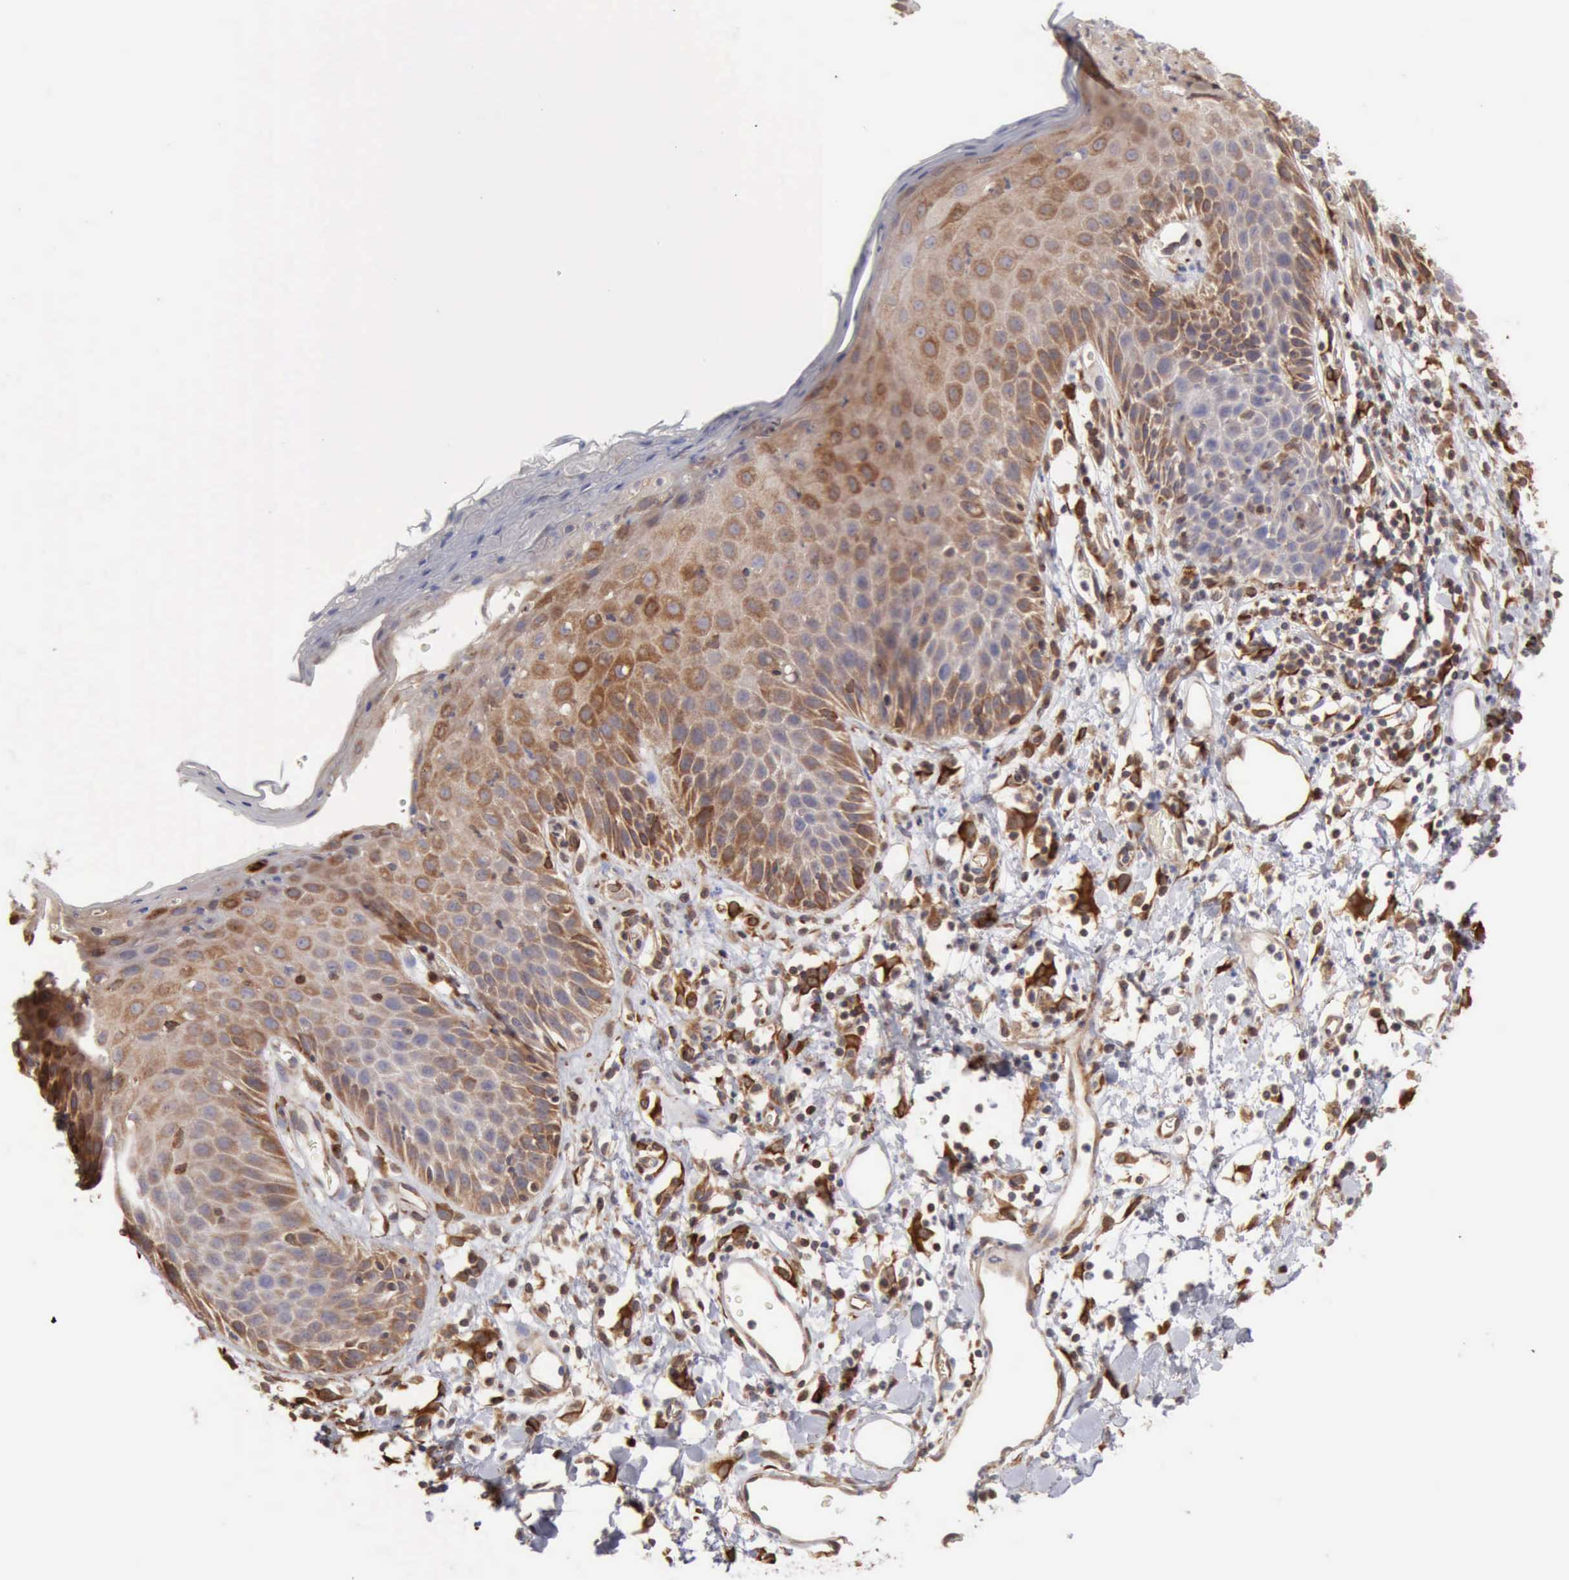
{"staining": {"intensity": "weak", "quantity": "<25%", "location": "cytoplasmic/membranous"}, "tissue": "skin", "cell_type": "Epidermal cells", "image_type": "normal", "snomed": [{"axis": "morphology", "description": "Normal tissue, NOS"}, {"axis": "topography", "description": "Vulva"}, {"axis": "topography", "description": "Peripheral nerve tissue"}], "caption": "A photomicrograph of skin stained for a protein reveals no brown staining in epidermal cells.", "gene": "APOL2", "patient": {"sex": "female", "age": 68}}